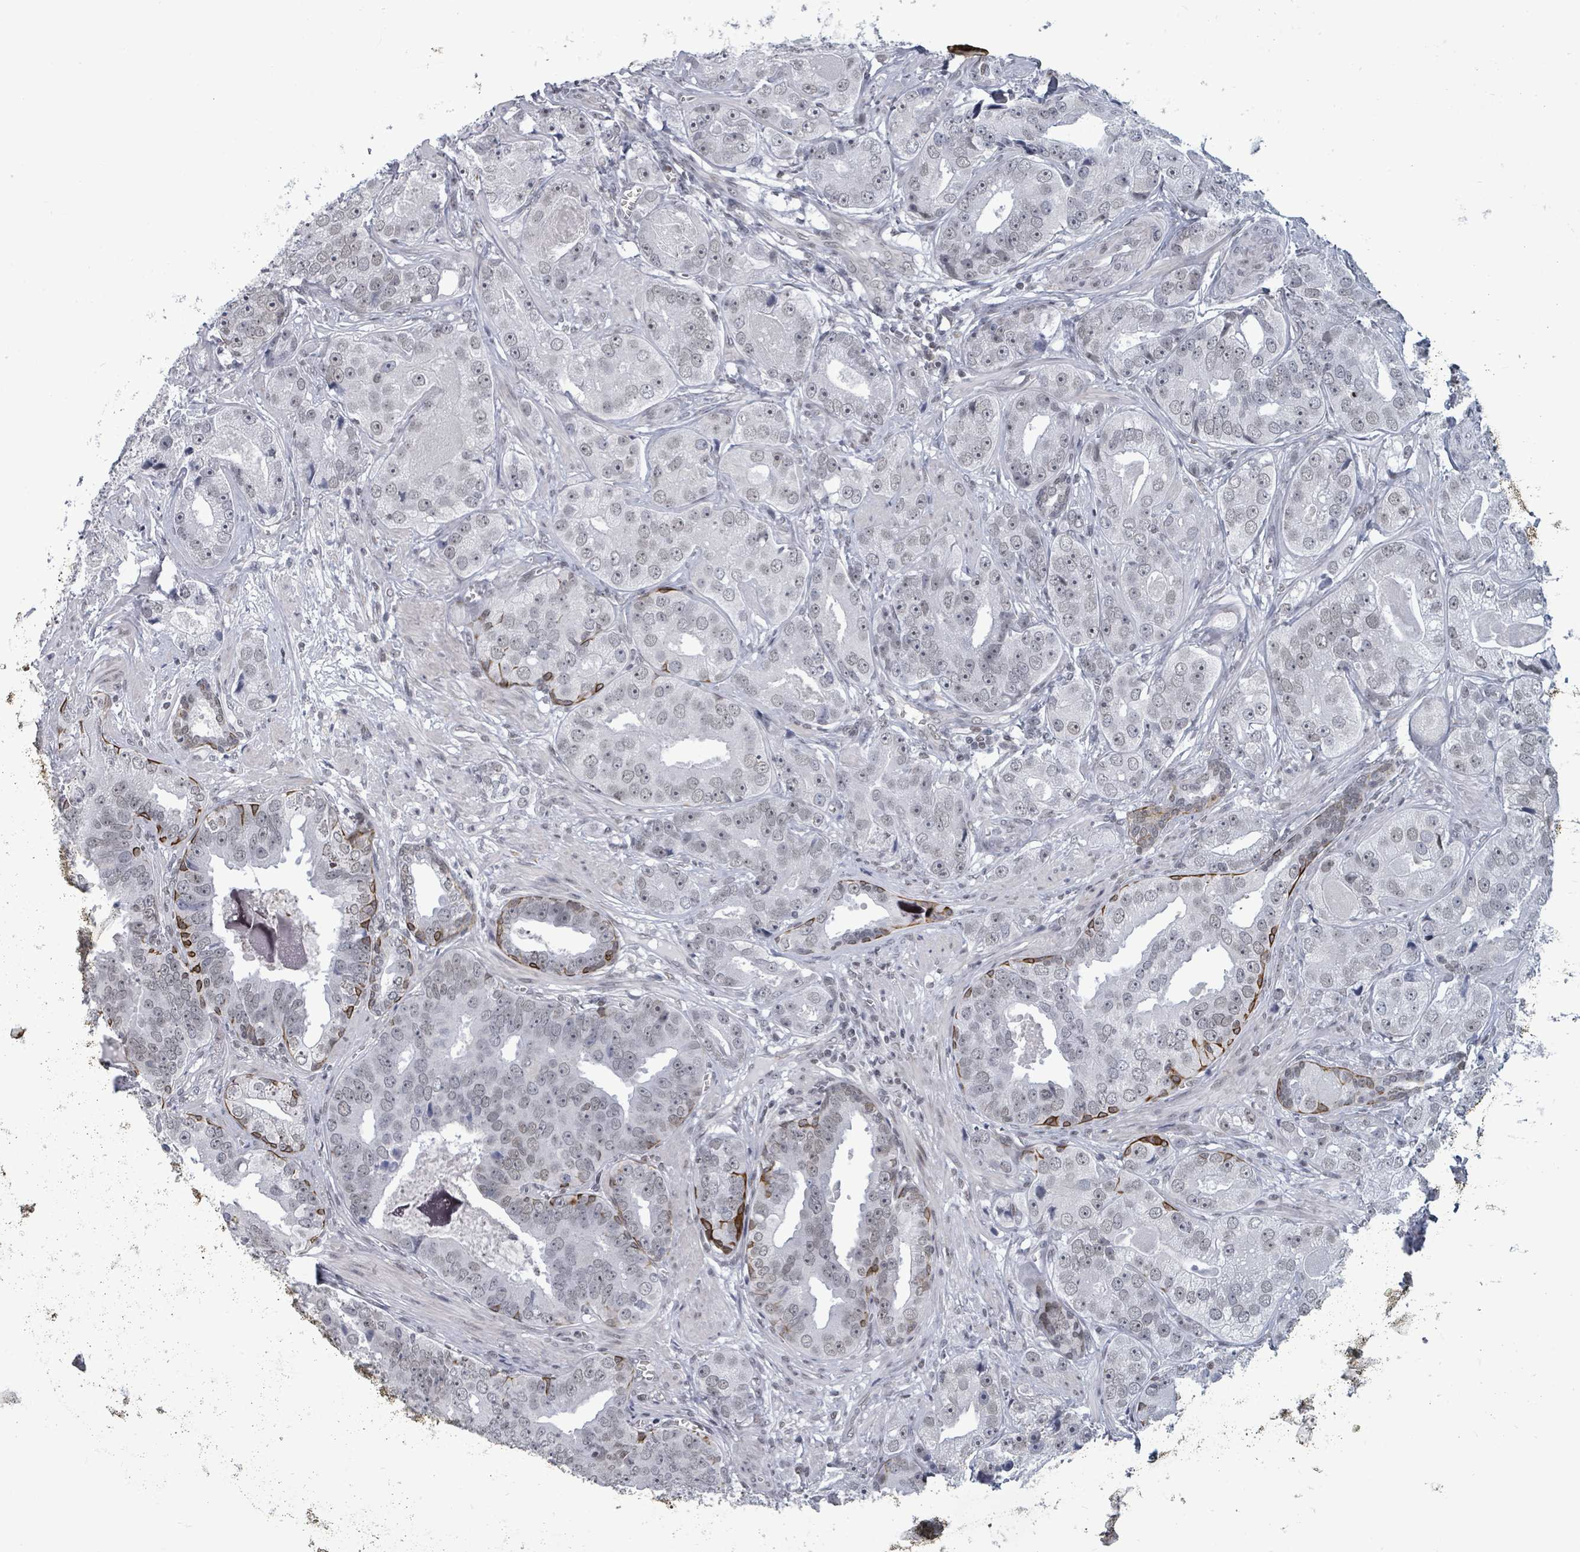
{"staining": {"intensity": "negative", "quantity": "none", "location": "none"}, "tissue": "prostate cancer", "cell_type": "Tumor cells", "image_type": "cancer", "snomed": [{"axis": "morphology", "description": "Adenocarcinoma, High grade"}, {"axis": "topography", "description": "Prostate"}], "caption": "IHC image of neoplastic tissue: human prostate cancer stained with DAB displays no significant protein staining in tumor cells.", "gene": "ERCC5", "patient": {"sex": "male", "age": 71}}